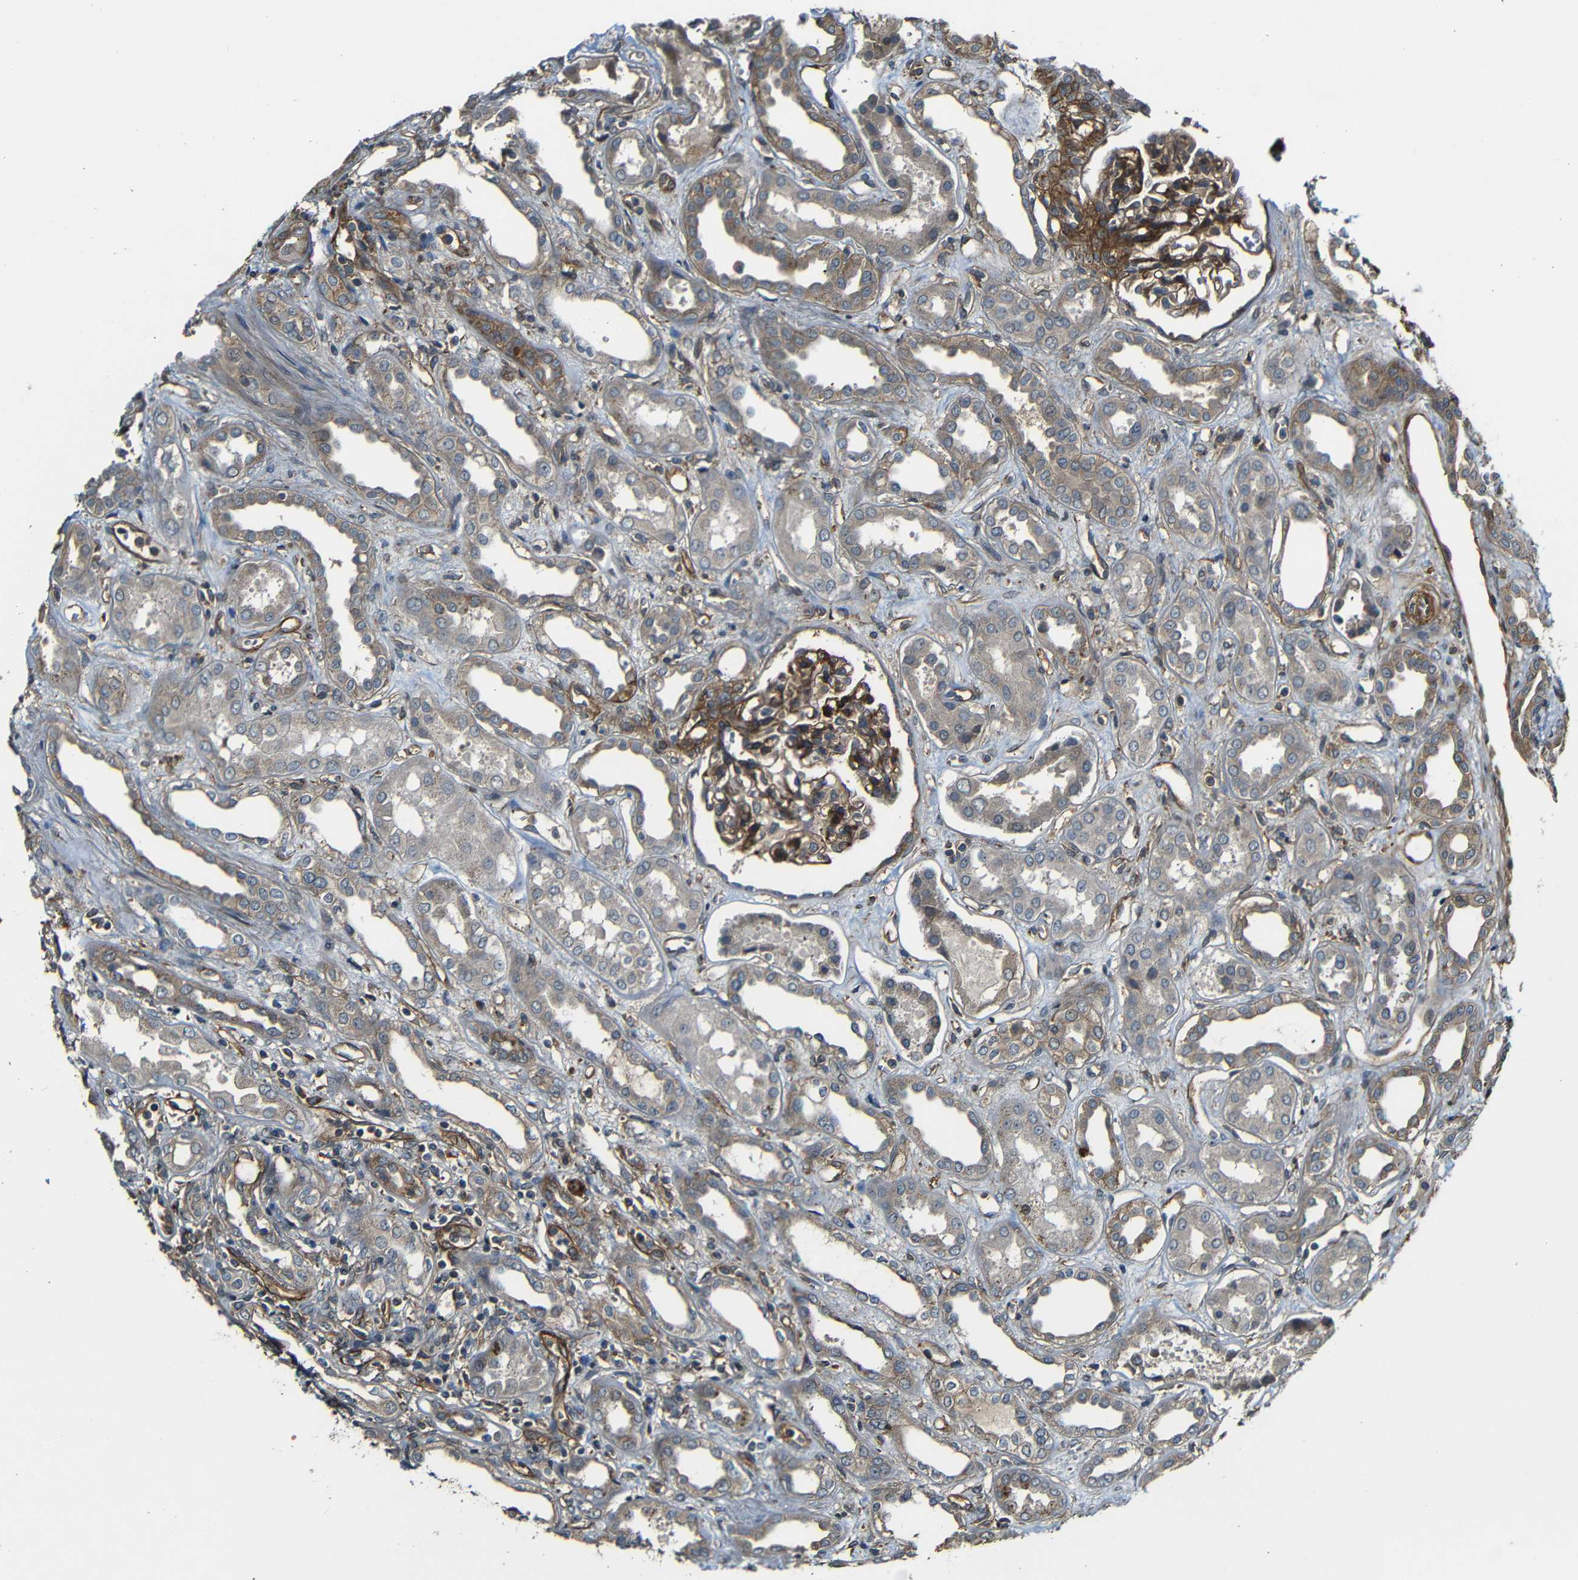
{"staining": {"intensity": "strong", "quantity": ">75%", "location": "cytoplasmic/membranous,nuclear"}, "tissue": "kidney", "cell_type": "Cells in glomeruli", "image_type": "normal", "snomed": [{"axis": "morphology", "description": "Normal tissue, NOS"}, {"axis": "topography", "description": "Kidney"}], "caption": "The image exhibits a brown stain indicating the presence of a protein in the cytoplasmic/membranous,nuclear of cells in glomeruli in kidney.", "gene": "RELL1", "patient": {"sex": "male", "age": 59}}